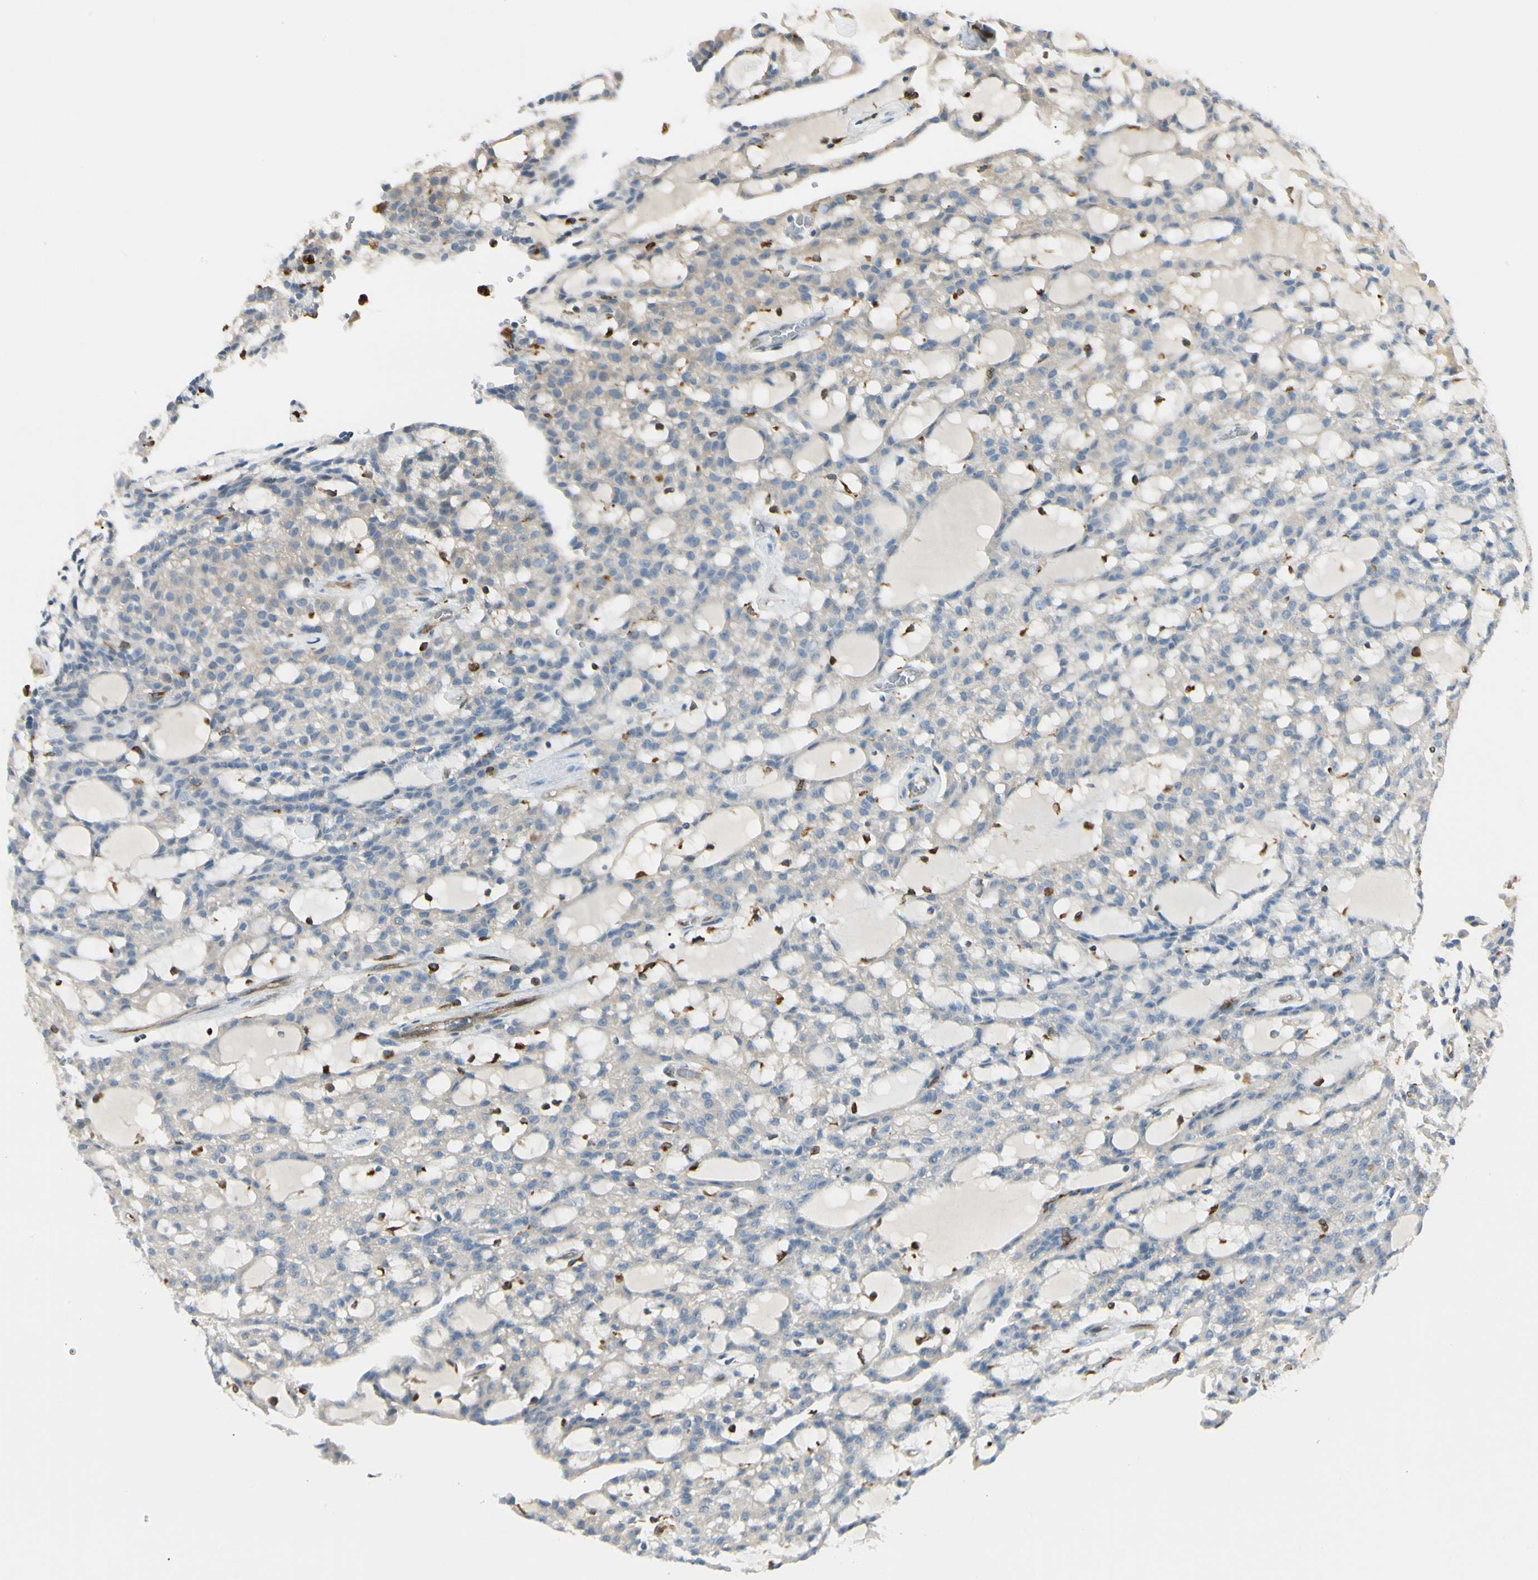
{"staining": {"intensity": "negative", "quantity": "none", "location": "none"}, "tissue": "renal cancer", "cell_type": "Tumor cells", "image_type": "cancer", "snomed": [{"axis": "morphology", "description": "Adenocarcinoma, NOS"}, {"axis": "topography", "description": "Kidney"}], "caption": "A histopathology image of human renal cancer is negative for staining in tumor cells. (DAB immunohistochemistry with hematoxylin counter stain).", "gene": "LPCAT2", "patient": {"sex": "male", "age": 63}}